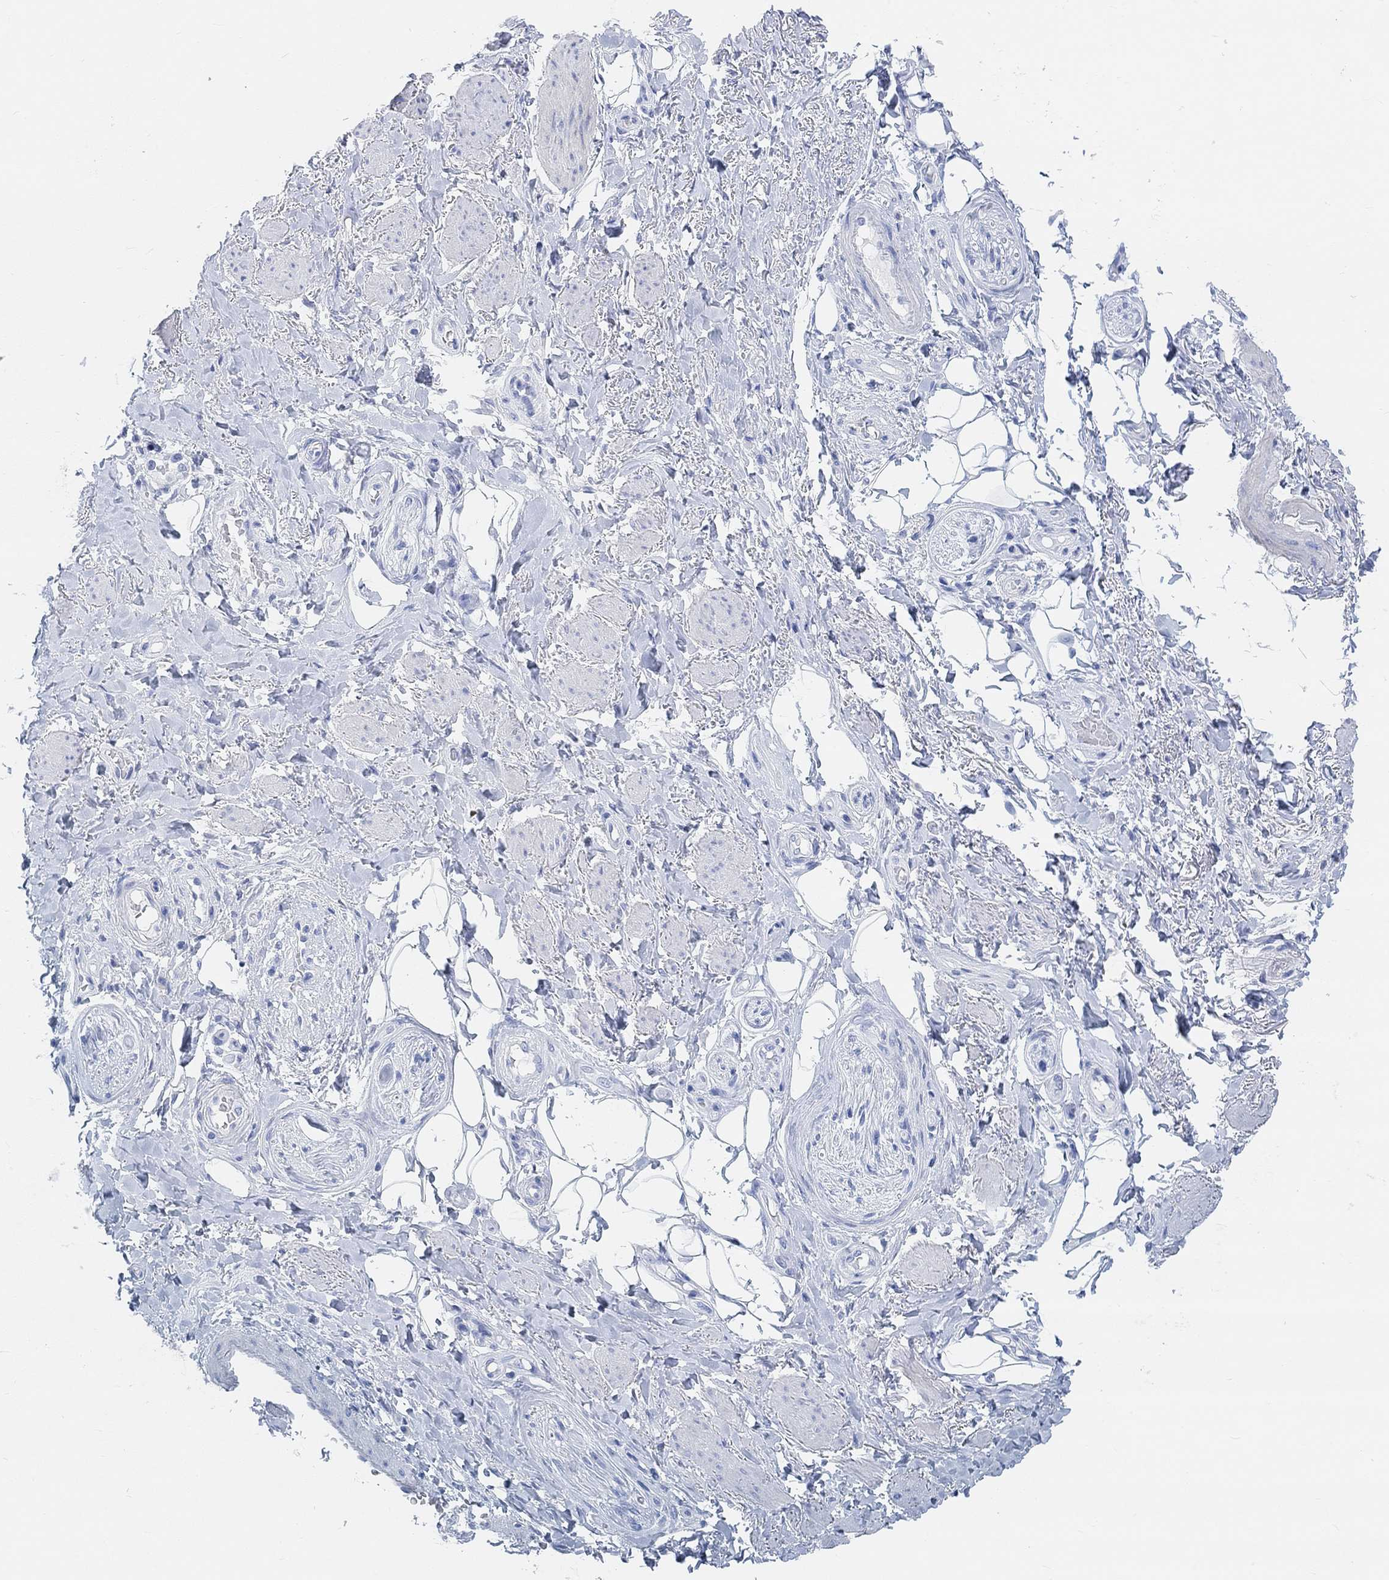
{"staining": {"intensity": "negative", "quantity": "none", "location": "none"}, "tissue": "adipose tissue", "cell_type": "Adipocytes", "image_type": "normal", "snomed": [{"axis": "morphology", "description": "Normal tissue, NOS"}, {"axis": "topography", "description": "Skeletal muscle"}, {"axis": "topography", "description": "Anal"}, {"axis": "topography", "description": "Peripheral nerve tissue"}], "caption": "DAB immunohistochemical staining of unremarkable adipose tissue displays no significant positivity in adipocytes.", "gene": "ENO4", "patient": {"sex": "male", "age": 53}}